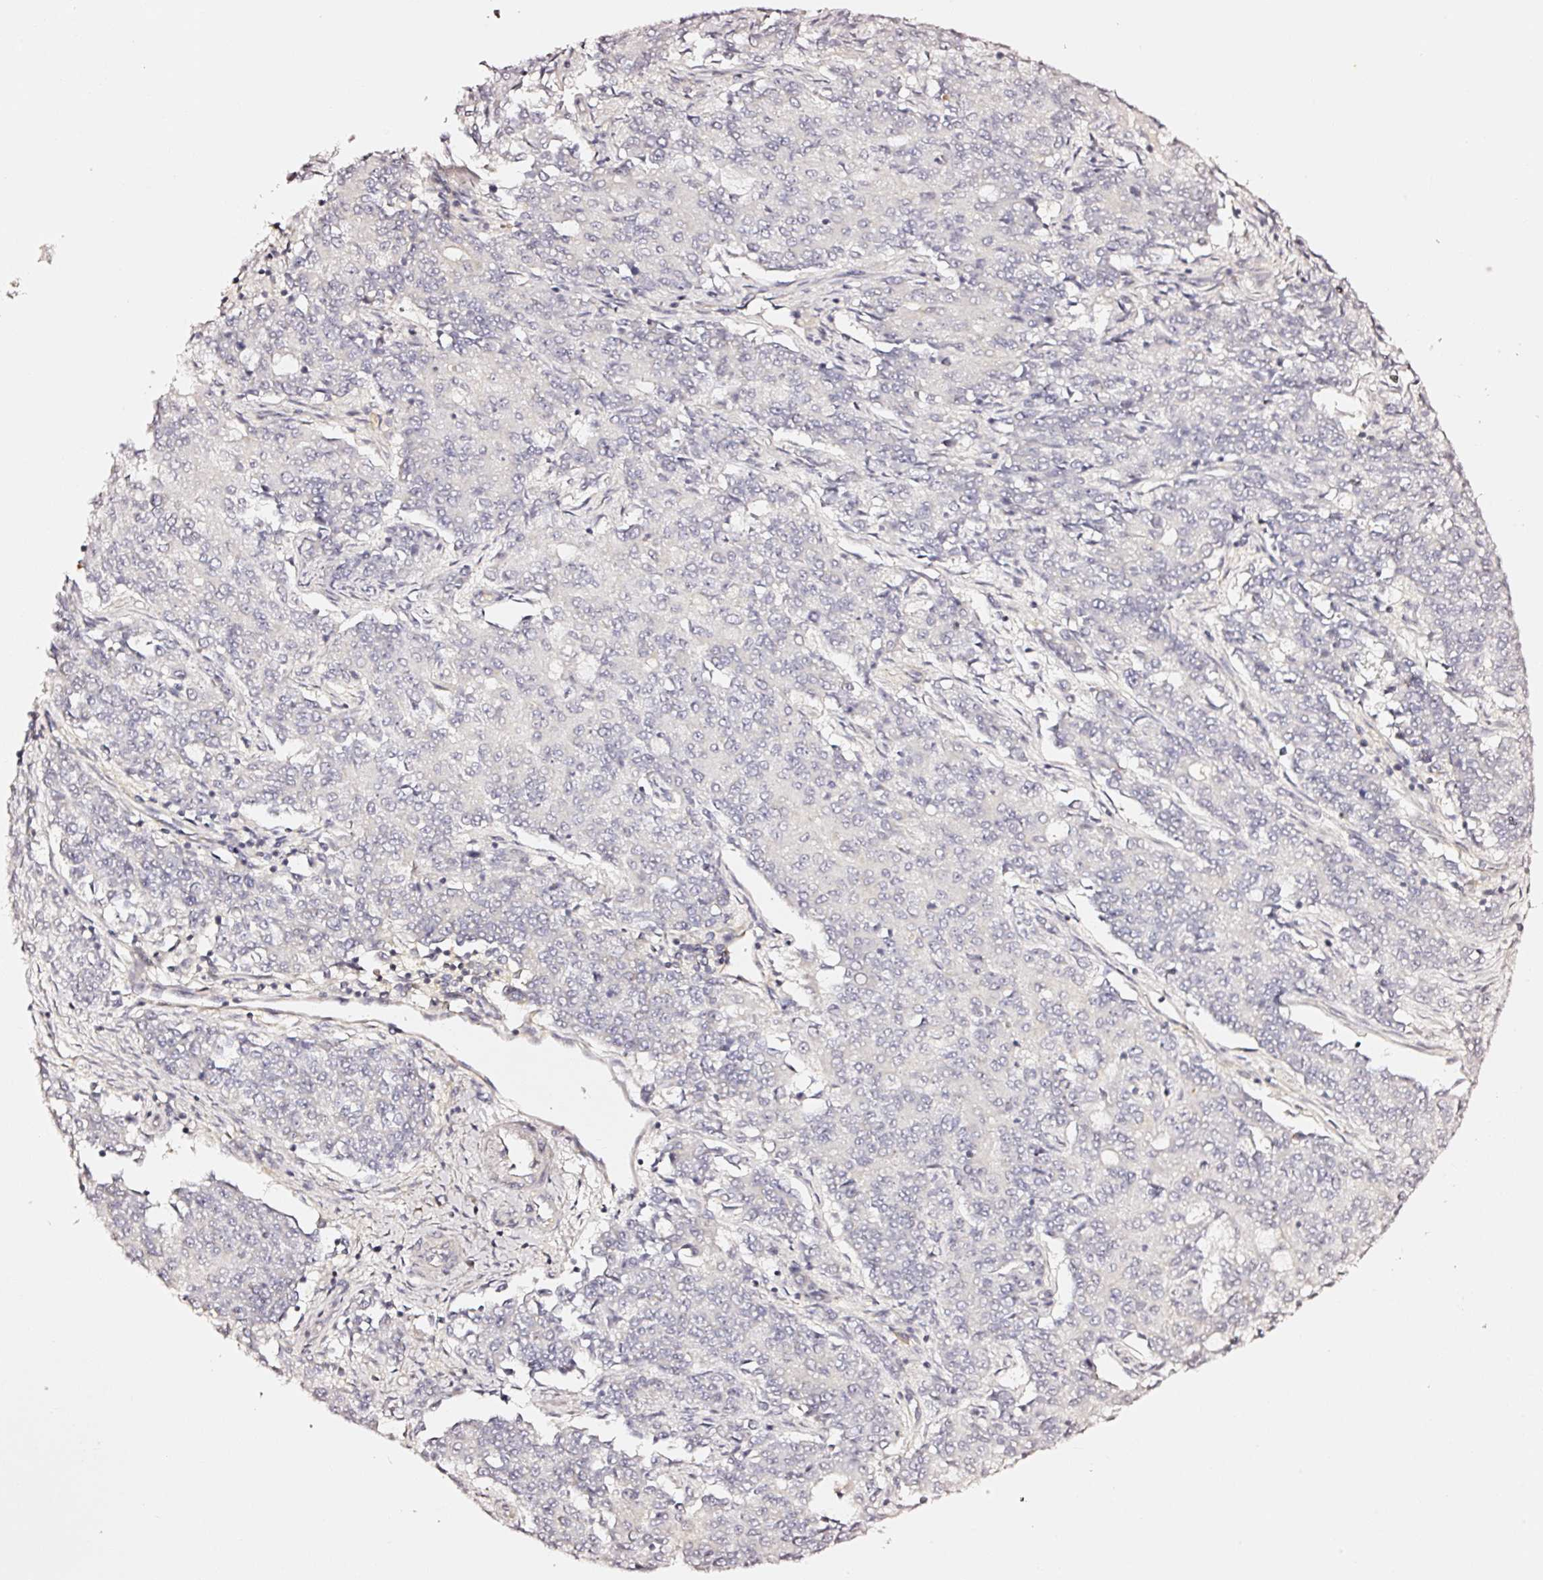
{"staining": {"intensity": "negative", "quantity": "none", "location": "none"}, "tissue": "endometrial cancer", "cell_type": "Tumor cells", "image_type": "cancer", "snomed": [{"axis": "morphology", "description": "Adenocarcinoma, NOS"}, {"axis": "topography", "description": "Endometrium"}], "caption": "DAB (3,3'-diaminobenzidine) immunohistochemical staining of human endometrial adenocarcinoma shows no significant expression in tumor cells. The staining is performed using DAB brown chromogen with nuclei counter-stained in using hematoxylin.", "gene": "CD47", "patient": {"sex": "female", "age": 50}}